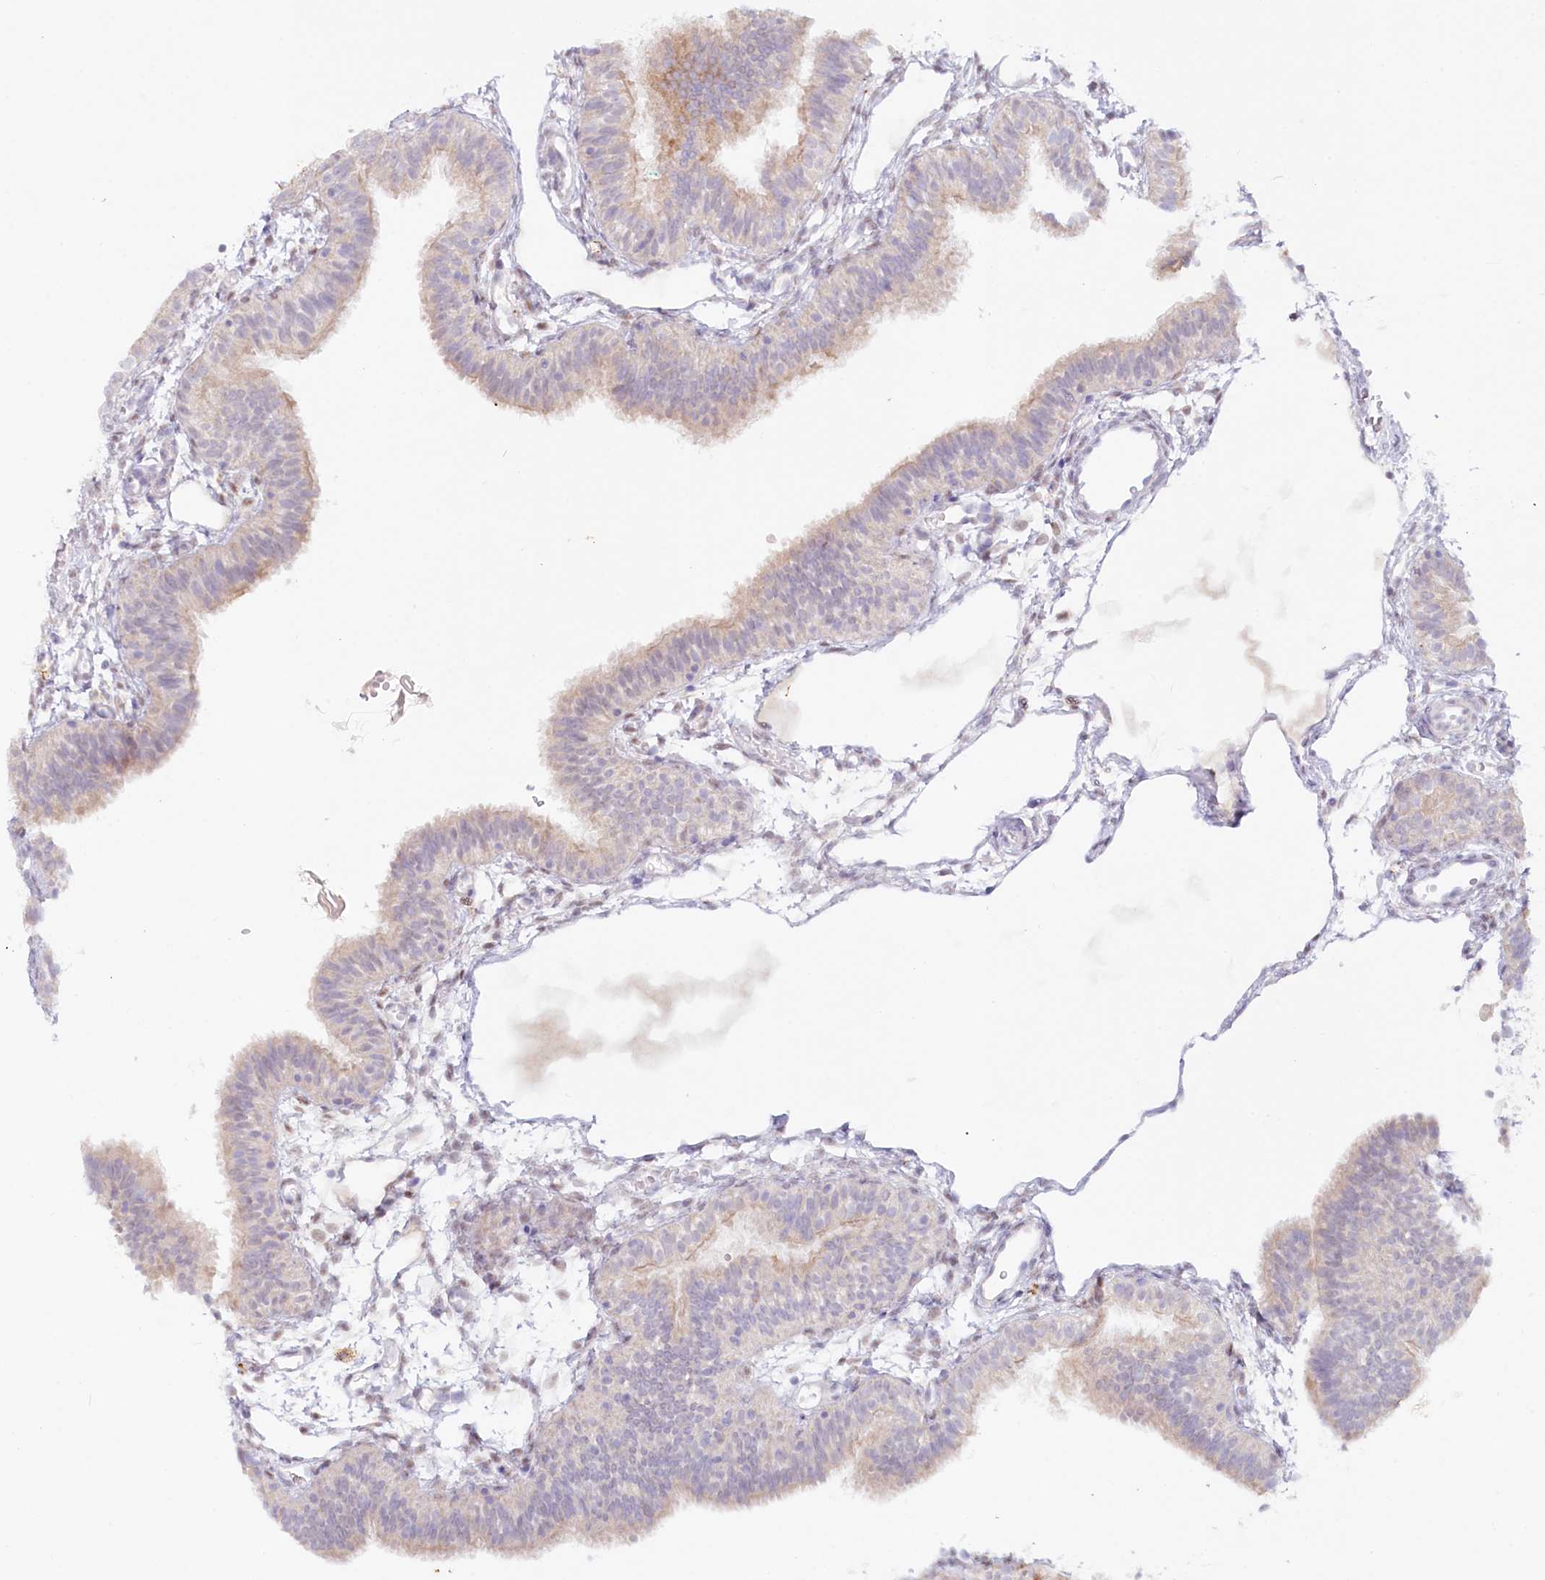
{"staining": {"intensity": "weak", "quantity": ">75%", "location": "cytoplasmic/membranous"}, "tissue": "fallopian tube", "cell_type": "Glandular cells", "image_type": "normal", "snomed": [{"axis": "morphology", "description": "Normal tissue, NOS"}, {"axis": "topography", "description": "Fallopian tube"}], "caption": "About >75% of glandular cells in normal human fallopian tube show weak cytoplasmic/membranous protein staining as visualized by brown immunohistochemical staining.", "gene": "PSAPL1", "patient": {"sex": "female", "age": 35}}